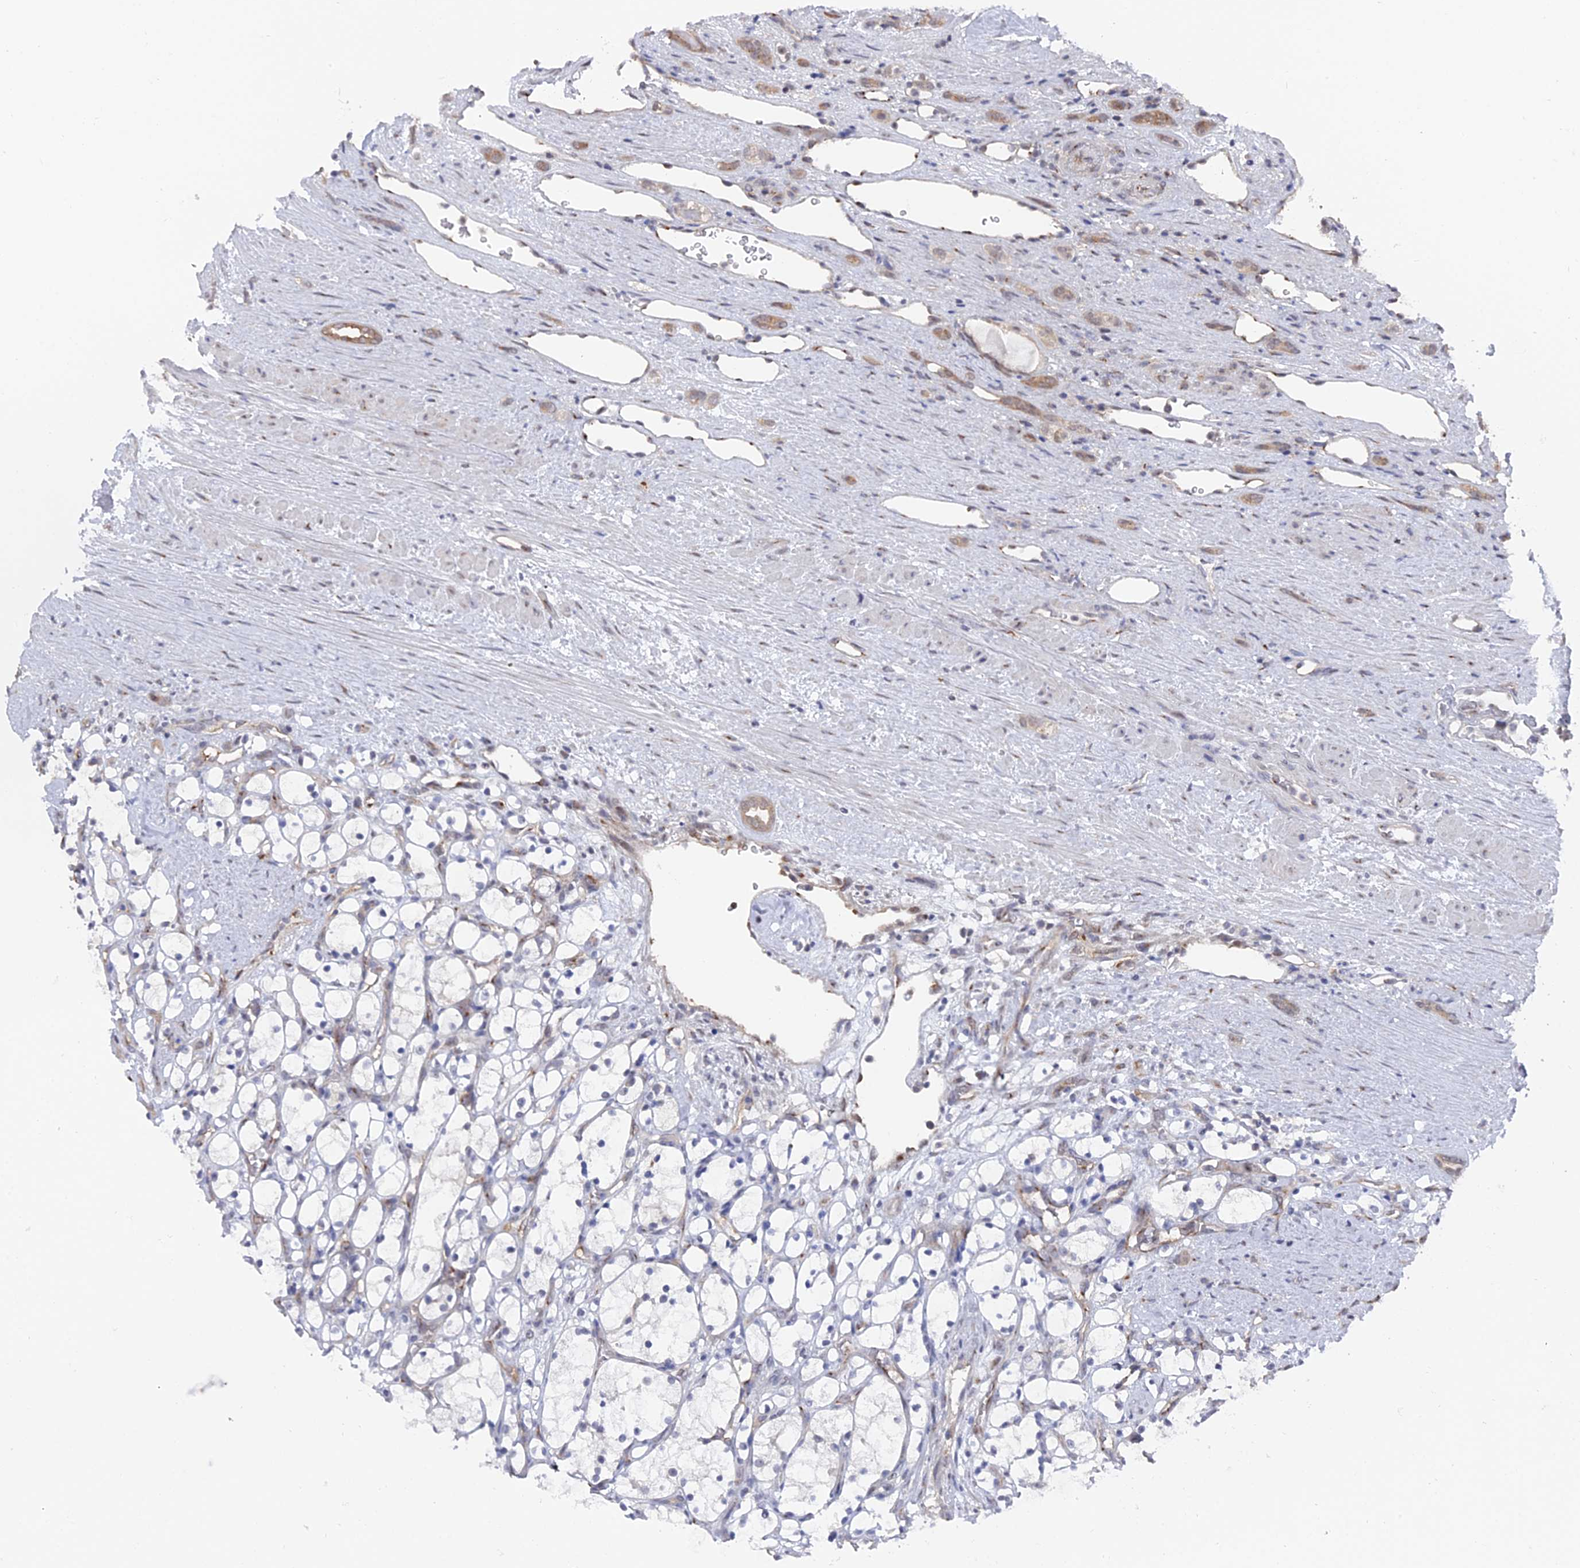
{"staining": {"intensity": "negative", "quantity": "none", "location": "none"}, "tissue": "renal cancer", "cell_type": "Tumor cells", "image_type": "cancer", "snomed": [{"axis": "morphology", "description": "Adenocarcinoma, NOS"}, {"axis": "topography", "description": "Kidney"}], "caption": "Immunohistochemistry (IHC) image of neoplastic tissue: renal adenocarcinoma stained with DAB (3,3'-diaminobenzidine) reveals no significant protein staining in tumor cells.", "gene": "FHIP2A", "patient": {"sex": "female", "age": 69}}